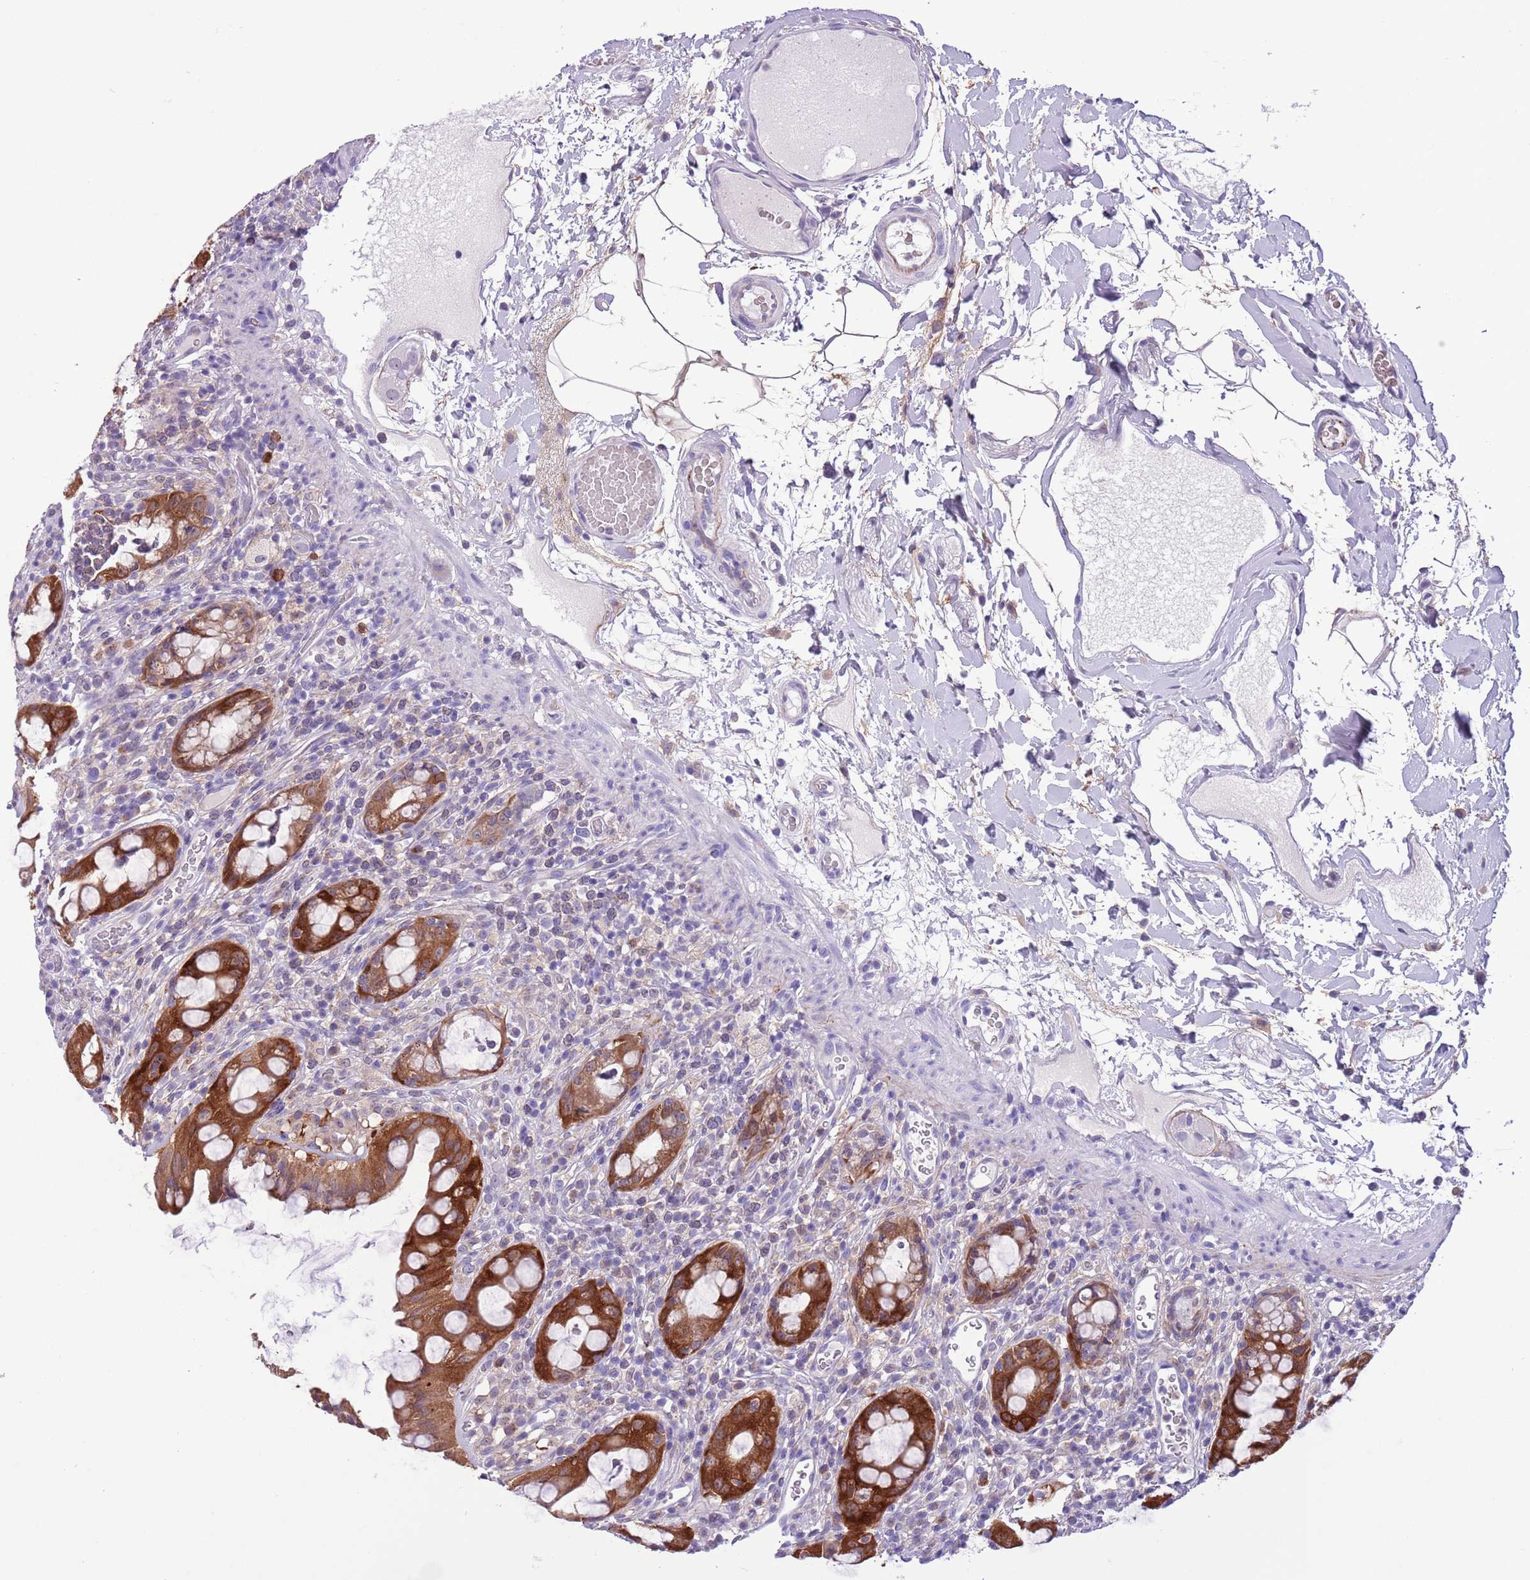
{"staining": {"intensity": "strong", "quantity": ">75%", "location": "cytoplasmic/membranous"}, "tissue": "rectum", "cell_type": "Glandular cells", "image_type": "normal", "snomed": [{"axis": "morphology", "description": "Normal tissue, NOS"}, {"axis": "topography", "description": "Rectum"}], "caption": "An image of human rectum stained for a protein exhibits strong cytoplasmic/membranous brown staining in glandular cells.", "gene": "PFKFB2", "patient": {"sex": "female", "age": 57}}